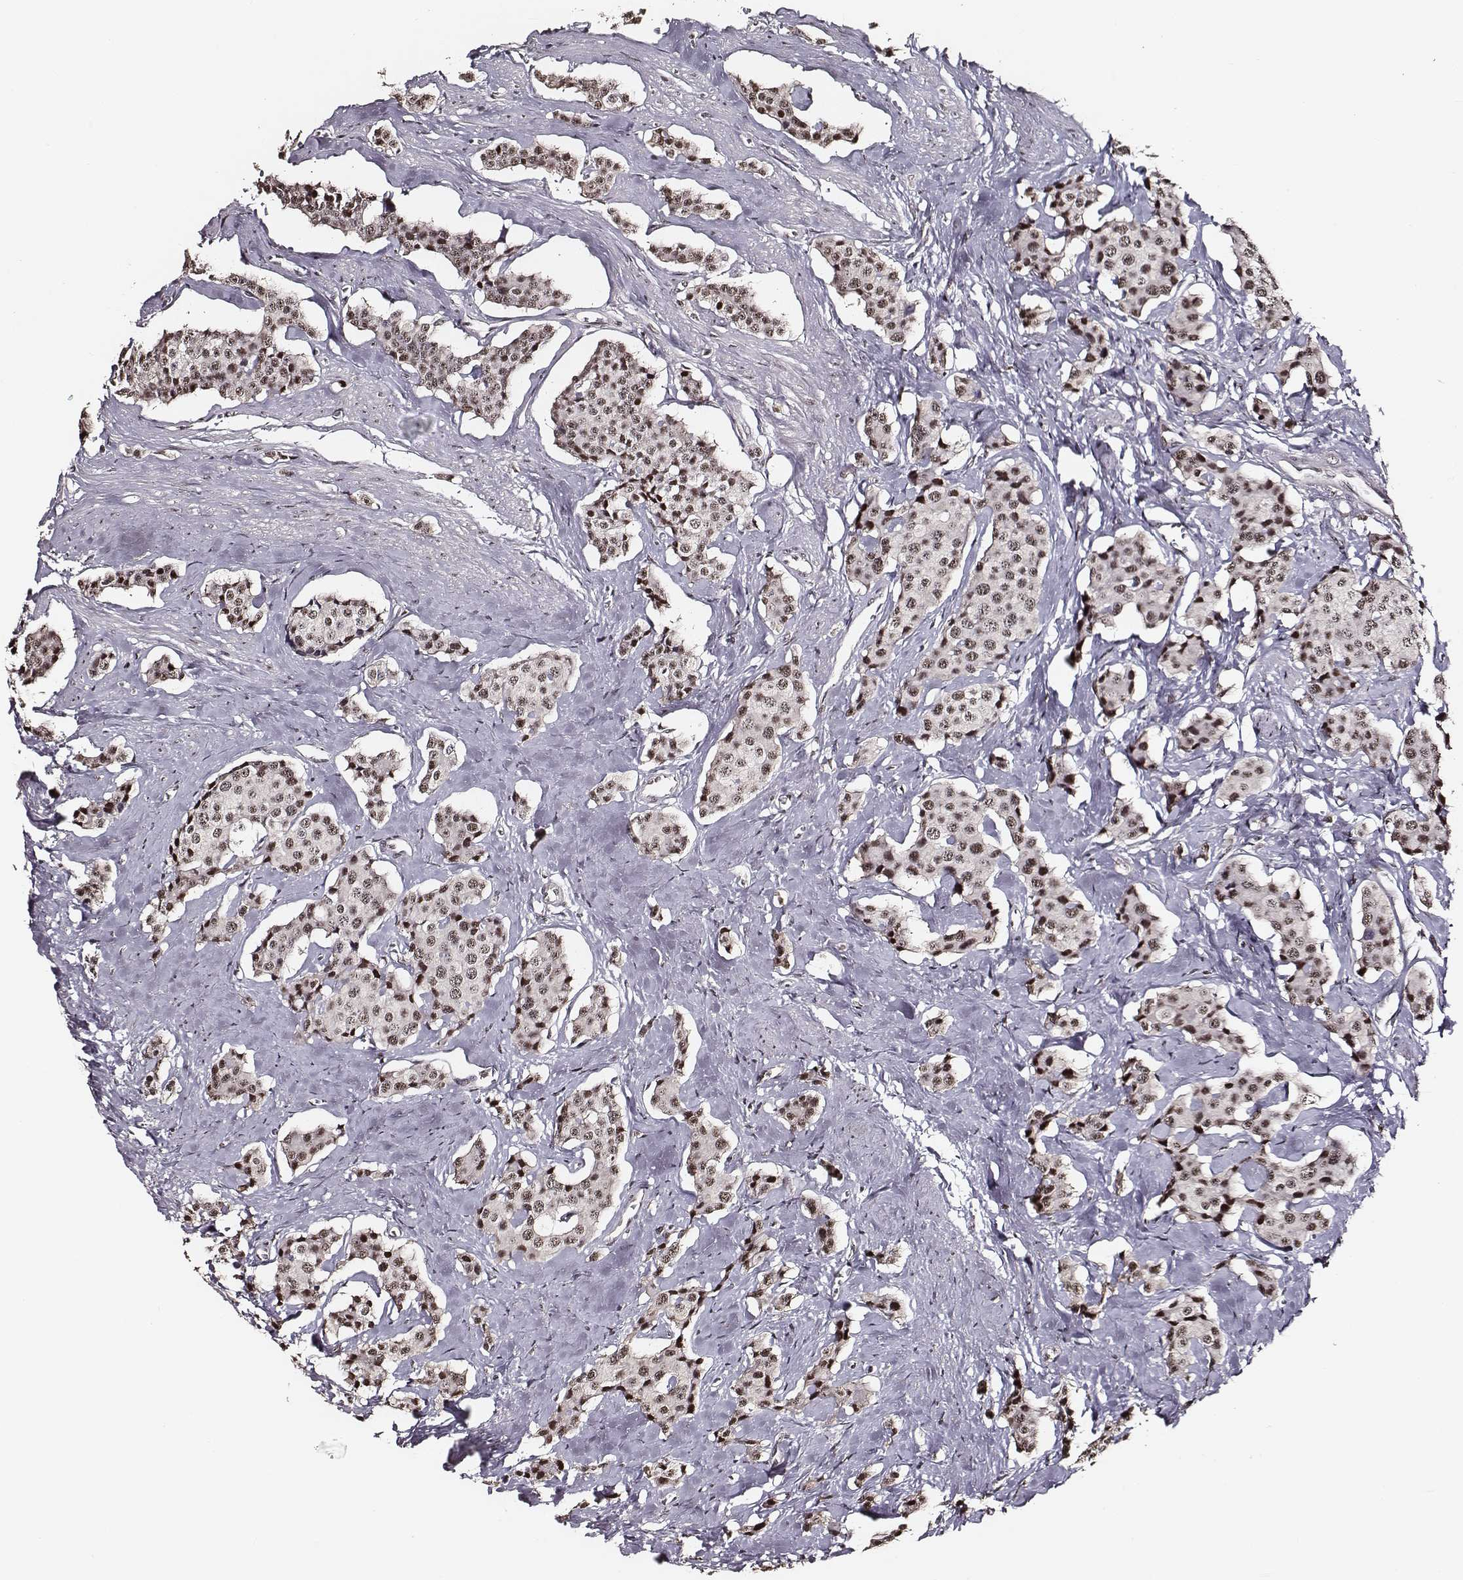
{"staining": {"intensity": "strong", "quantity": ">75%", "location": "nuclear"}, "tissue": "carcinoid", "cell_type": "Tumor cells", "image_type": "cancer", "snomed": [{"axis": "morphology", "description": "Carcinoid, malignant, NOS"}, {"axis": "topography", "description": "Small intestine"}], "caption": "Human carcinoid (malignant) stained with a protein marker demonstrates strong staining in tumor cells.", "gene": "PPARA", "patient": {"sex": "female", "age": 64}}